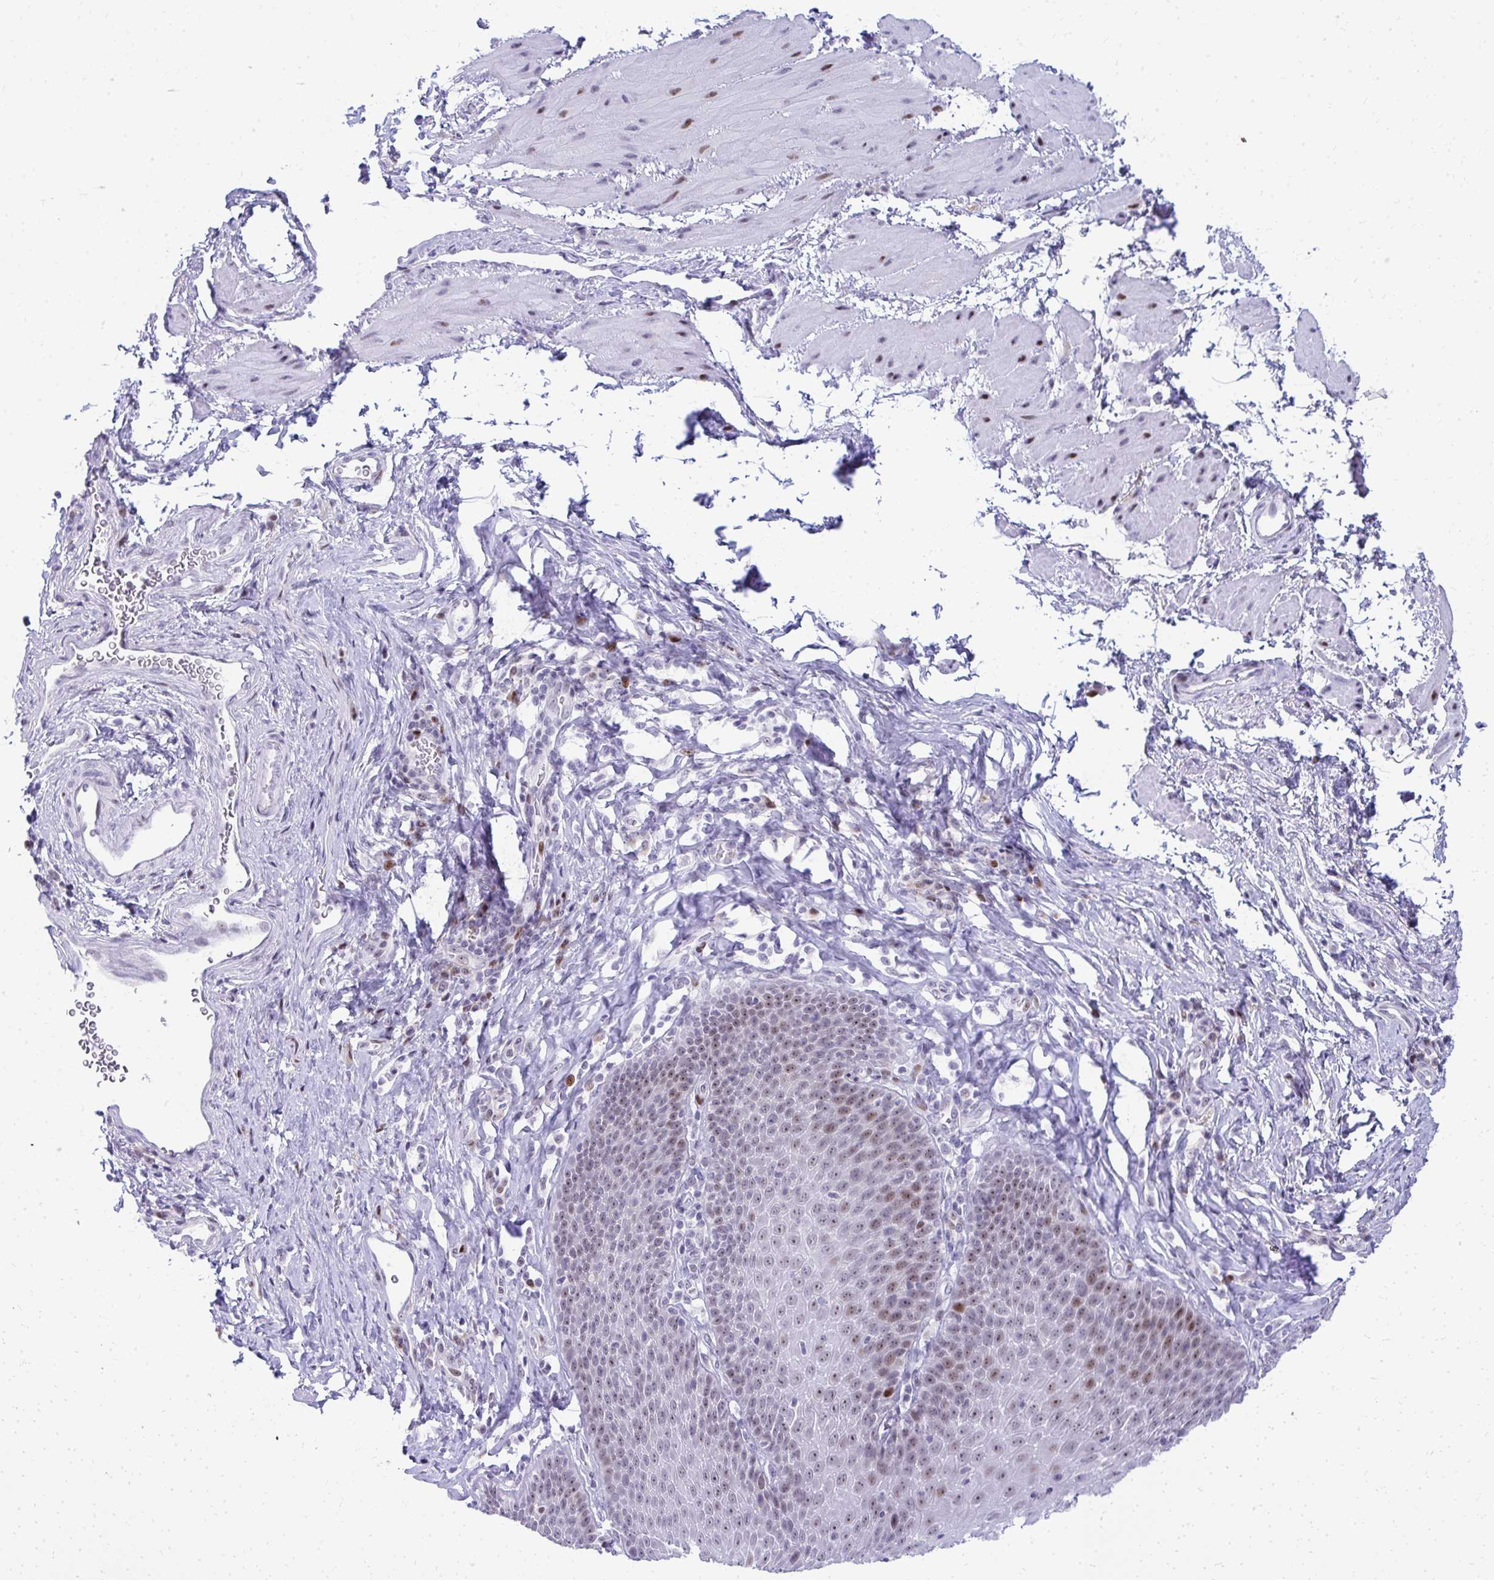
{"staining": {"intensity": "moderate", "quantity": ">75%", "location": "nuclear"}, "tissue": "esophagus", "cell_type": "Squamous epithelial cells", "image_type": "normal", "snomed": [{"axis": "morphology", "description": "Normal tissue, NOS"}, {"axis": "topography", "description": "Esophagus"}], "caption": "IHC image of normal esophagus: esophagus stained using IHC reveals medium levels of moderate protein expression localized specifically in the nuclear of squamous epithelial cells, appearing as a nuclear brown color.", "gene": "GLDN", "patient": {"sex": "female", "age": 61}}